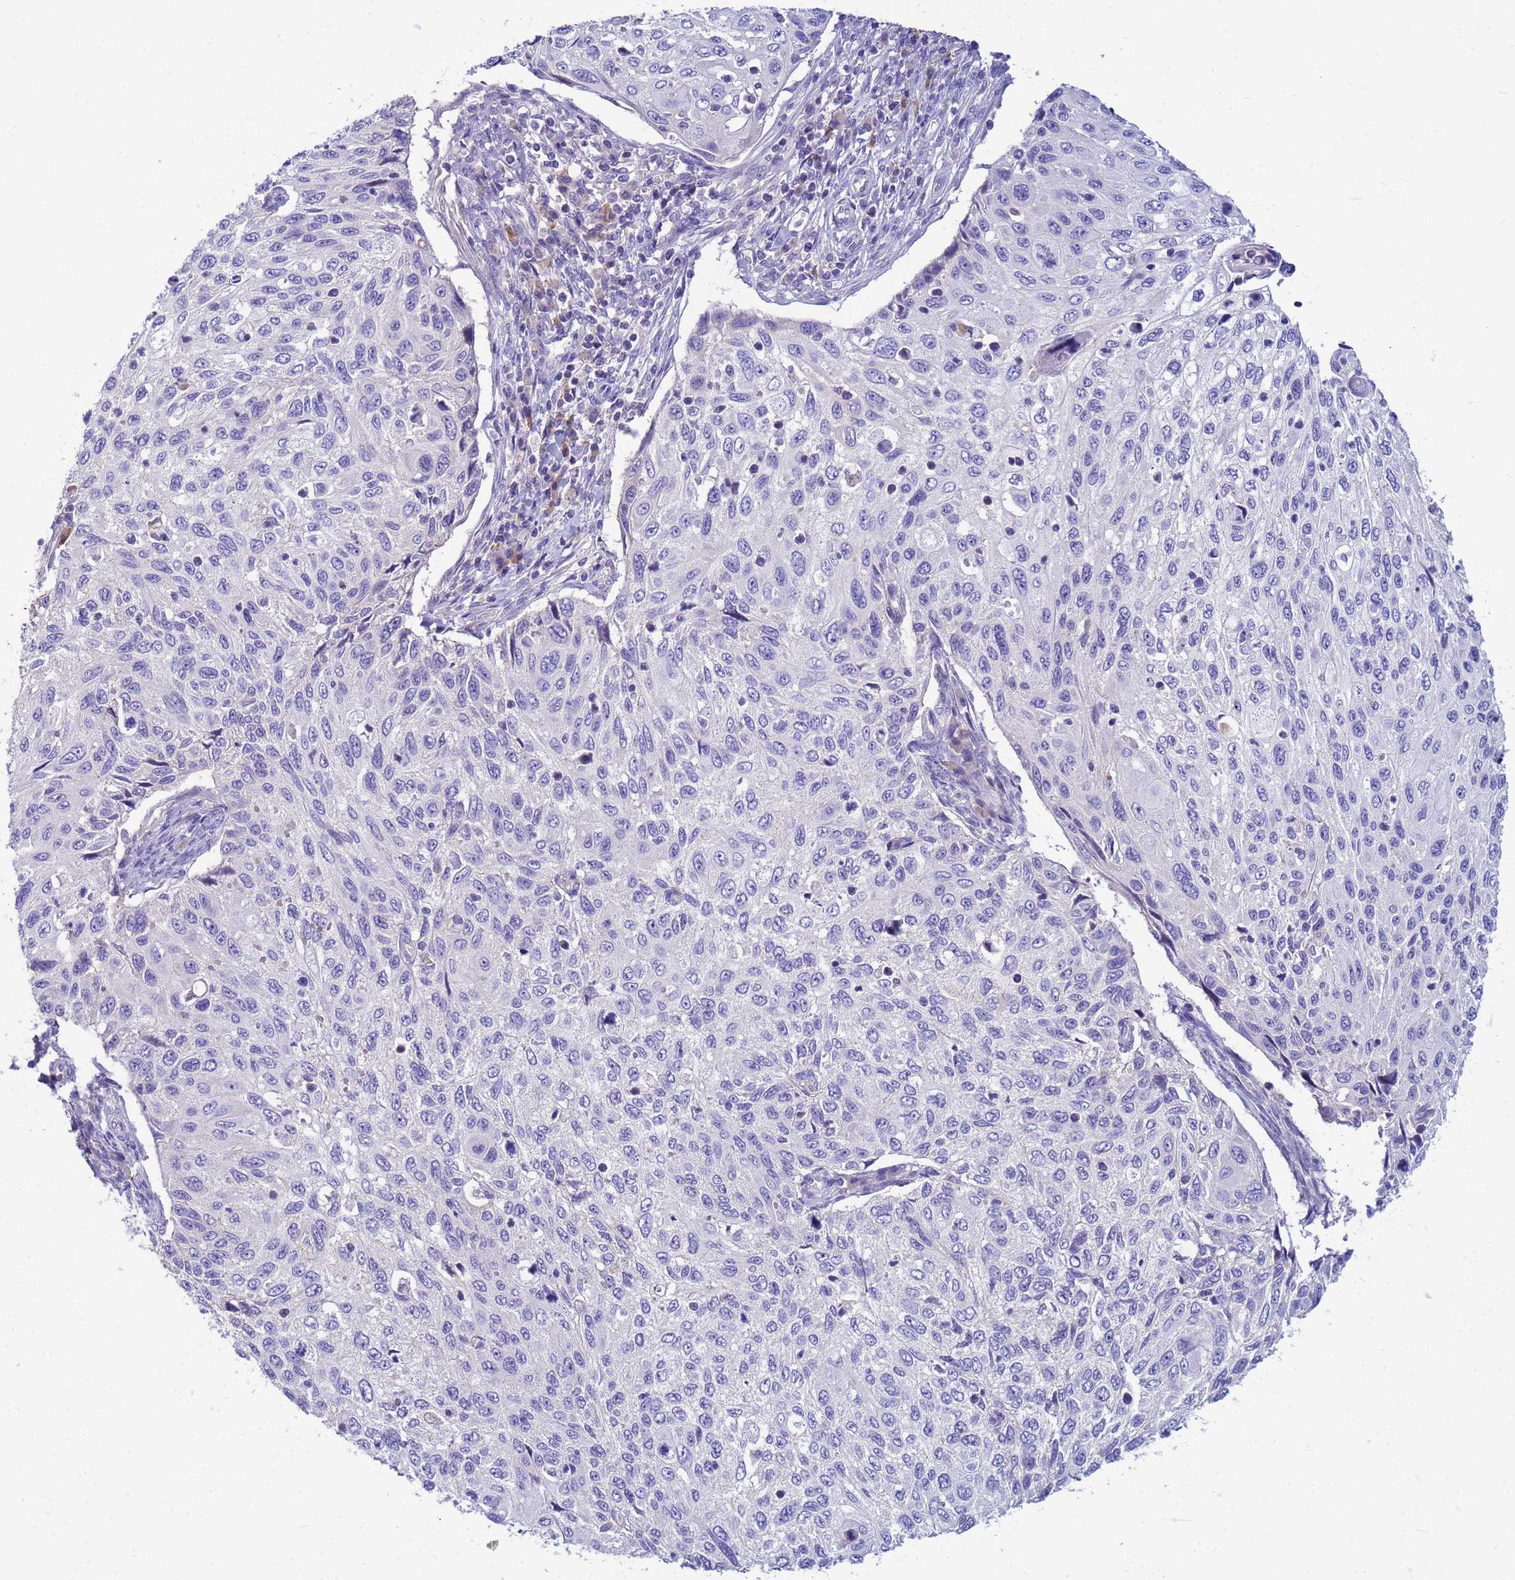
{"staining": {"intensity": "negative", "quantity": "none", "location": "none"}, "tissue": "cervical cancer", "cell_type": "Tumor cells", "image_type": "cancer", "snomed": [{"axis": "morphology", "description": "Squamous cell carcinoma, NOS"}, {"axis": "topography", "description": "Cervix"}], "caption": "DAB (3,3'-diaminobenzidine) immunohistochemical staining of squamous cell carcinoma (cervical) displays no significant expression in tumor cells.", "gene": "DPRX", "patient": {"sex": "female", "age": 70}}